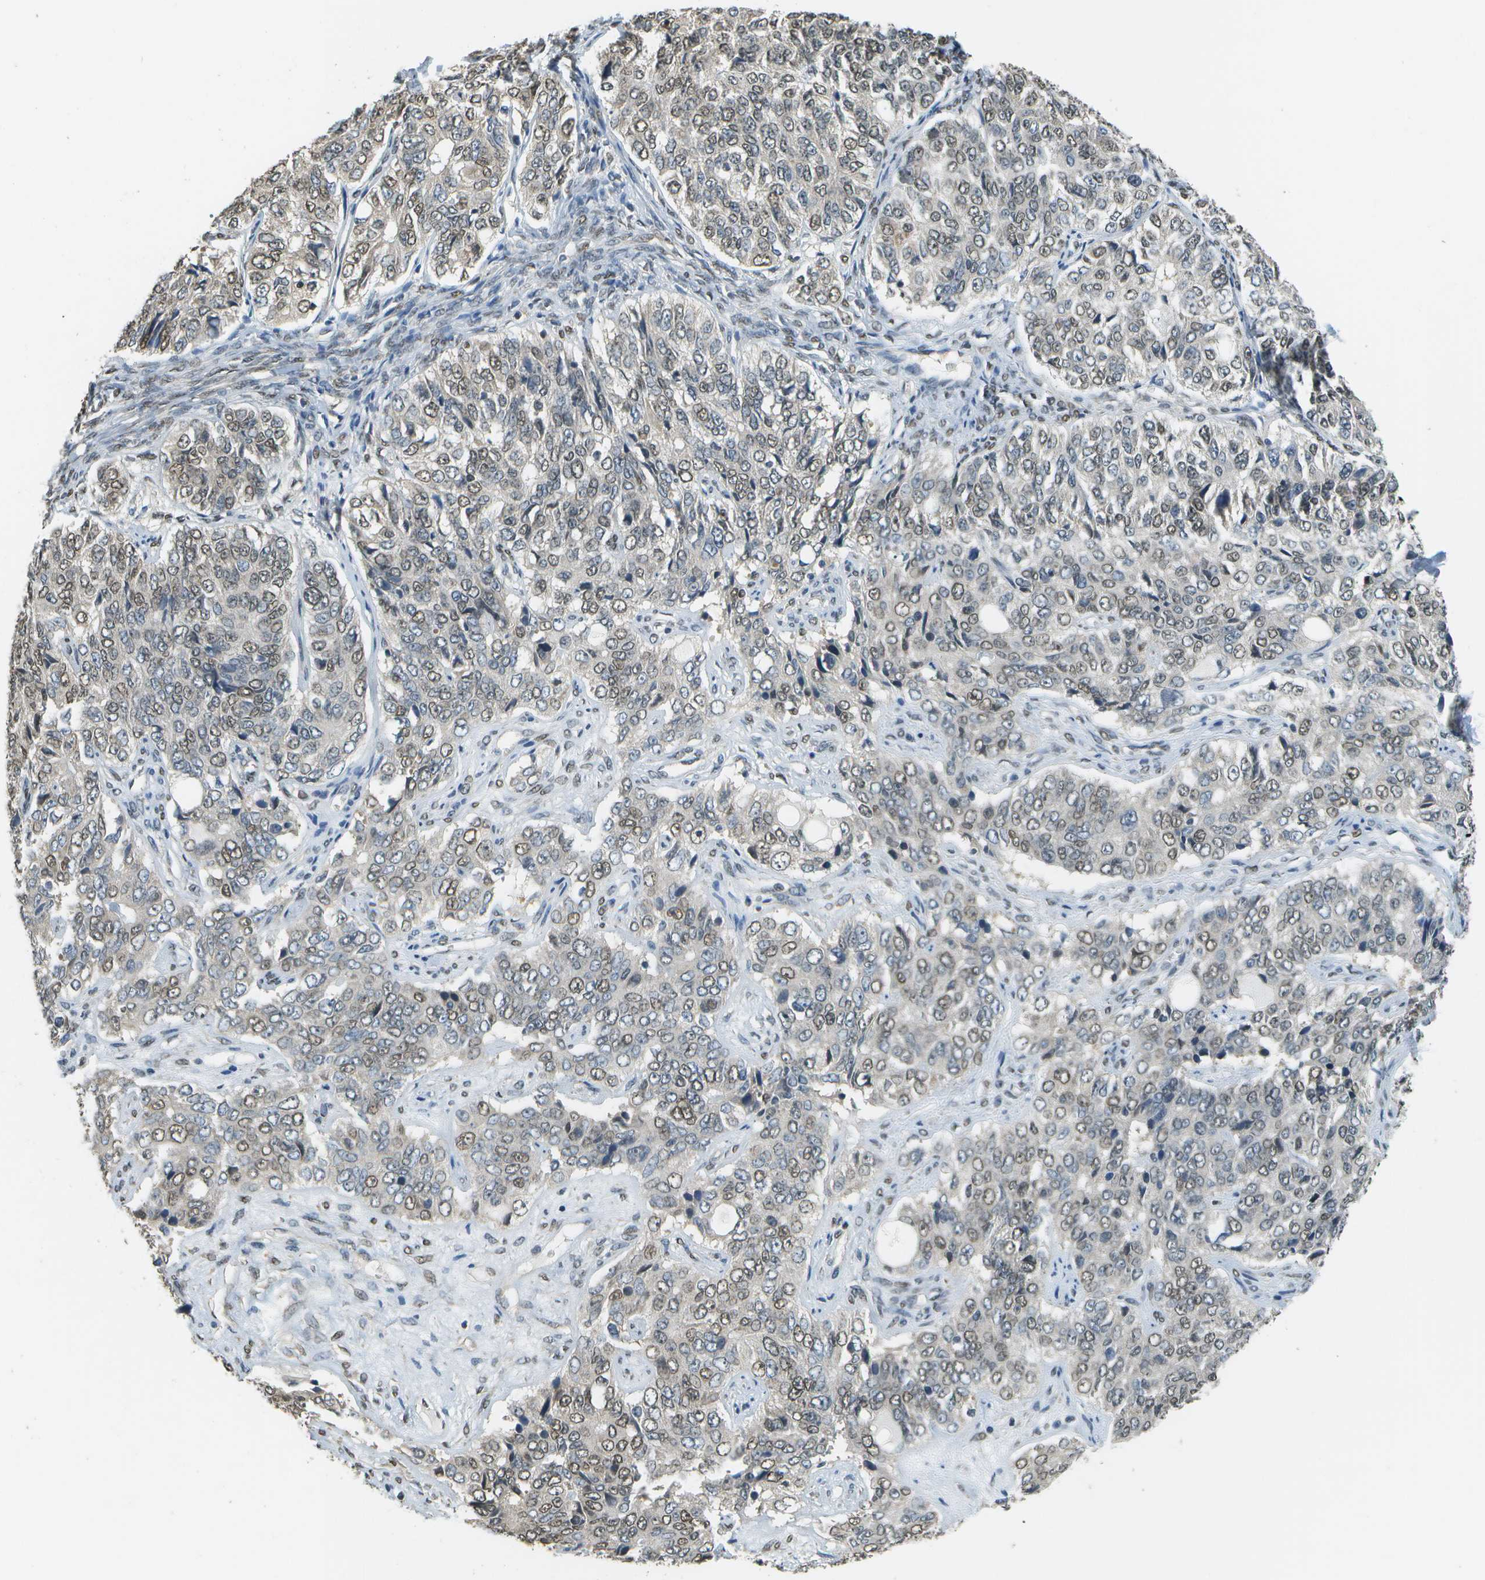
{"staining": {"intensity": "weak", "quantity": ">75%", "location": "nuclear"}, "tissue": "ovarian cancer", "cell_type": "Tumor cells", "image_type": "cancer", "snomed": [{"axis": "morphology", "description": "Carcinoma, endometroid"}, {"axis": "topography", "description": "Ovary"}], "caption": "Protein expression analysis of human ovarian endometroid carcinoma reveals weak nuclear staining in about >75% of tumor cells. Nuclei are stained in blue.", "gene": "ABL2", "patient": {"sex": "female", "age": 51}}